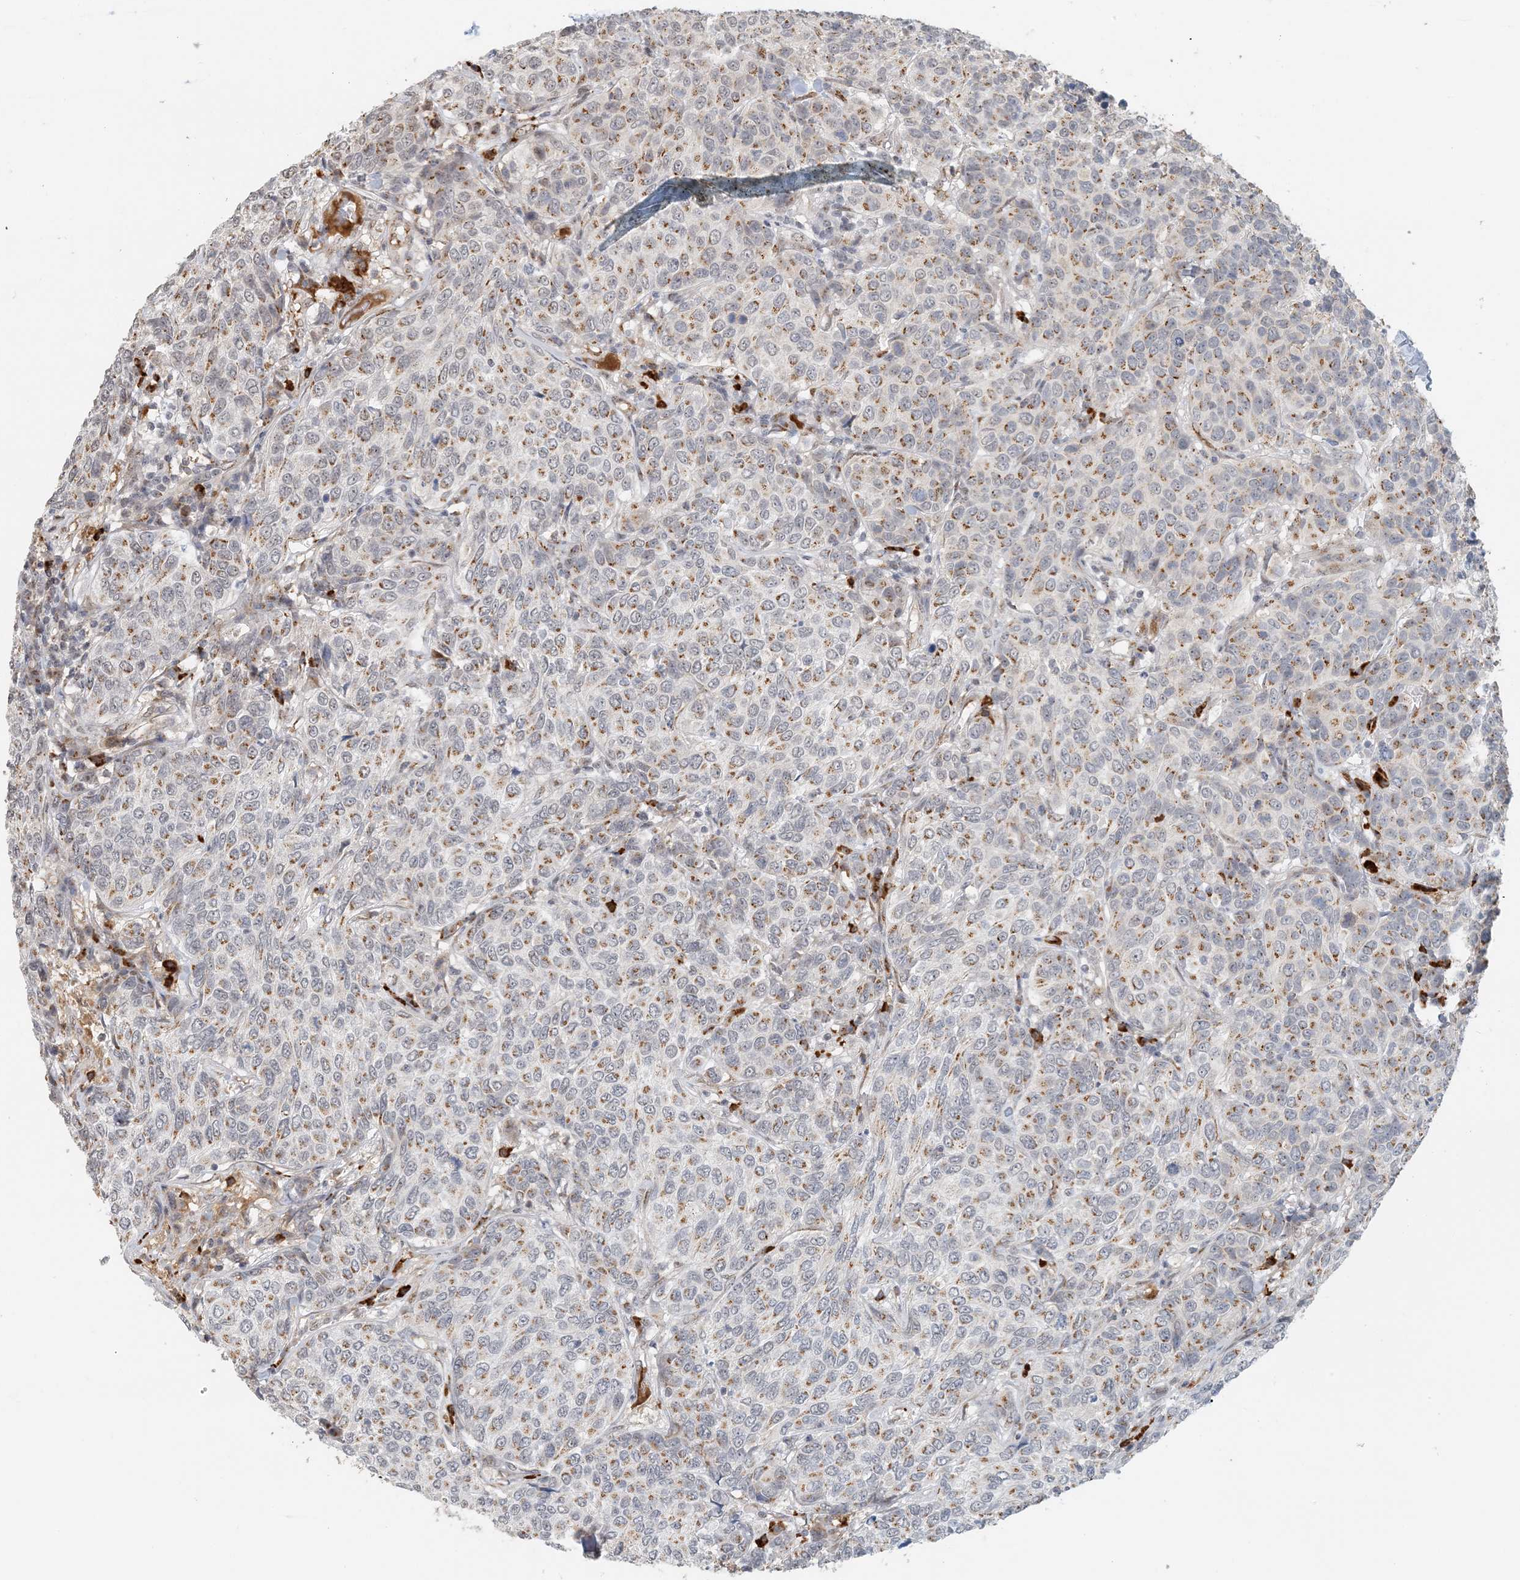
{"staining": {"intensity": "moderate", "quantity": ">75%", "location": "cytoplasmic/membranous"}, "tissue": "breast cancer", "cell_type": "Tumor cells", "image_type": "cancer", "snomed": [{"axis": "morphology", "description": "Duct carcinoma"}, {"axis": "topography", "description": "Breast"}], "caption": "Immunohistochemistry micrograph of neoplastic tissue: breast cancer stained using immunohistochemistry reveals medium levels of moderate protein expression localized specifically in the cytoplasmic/membranous of tumor cells, appearing as a cytoplasmic/membranous brown color.", "gene": "ZCCHC4", "patient": {"sex": "female", "age": 55}}